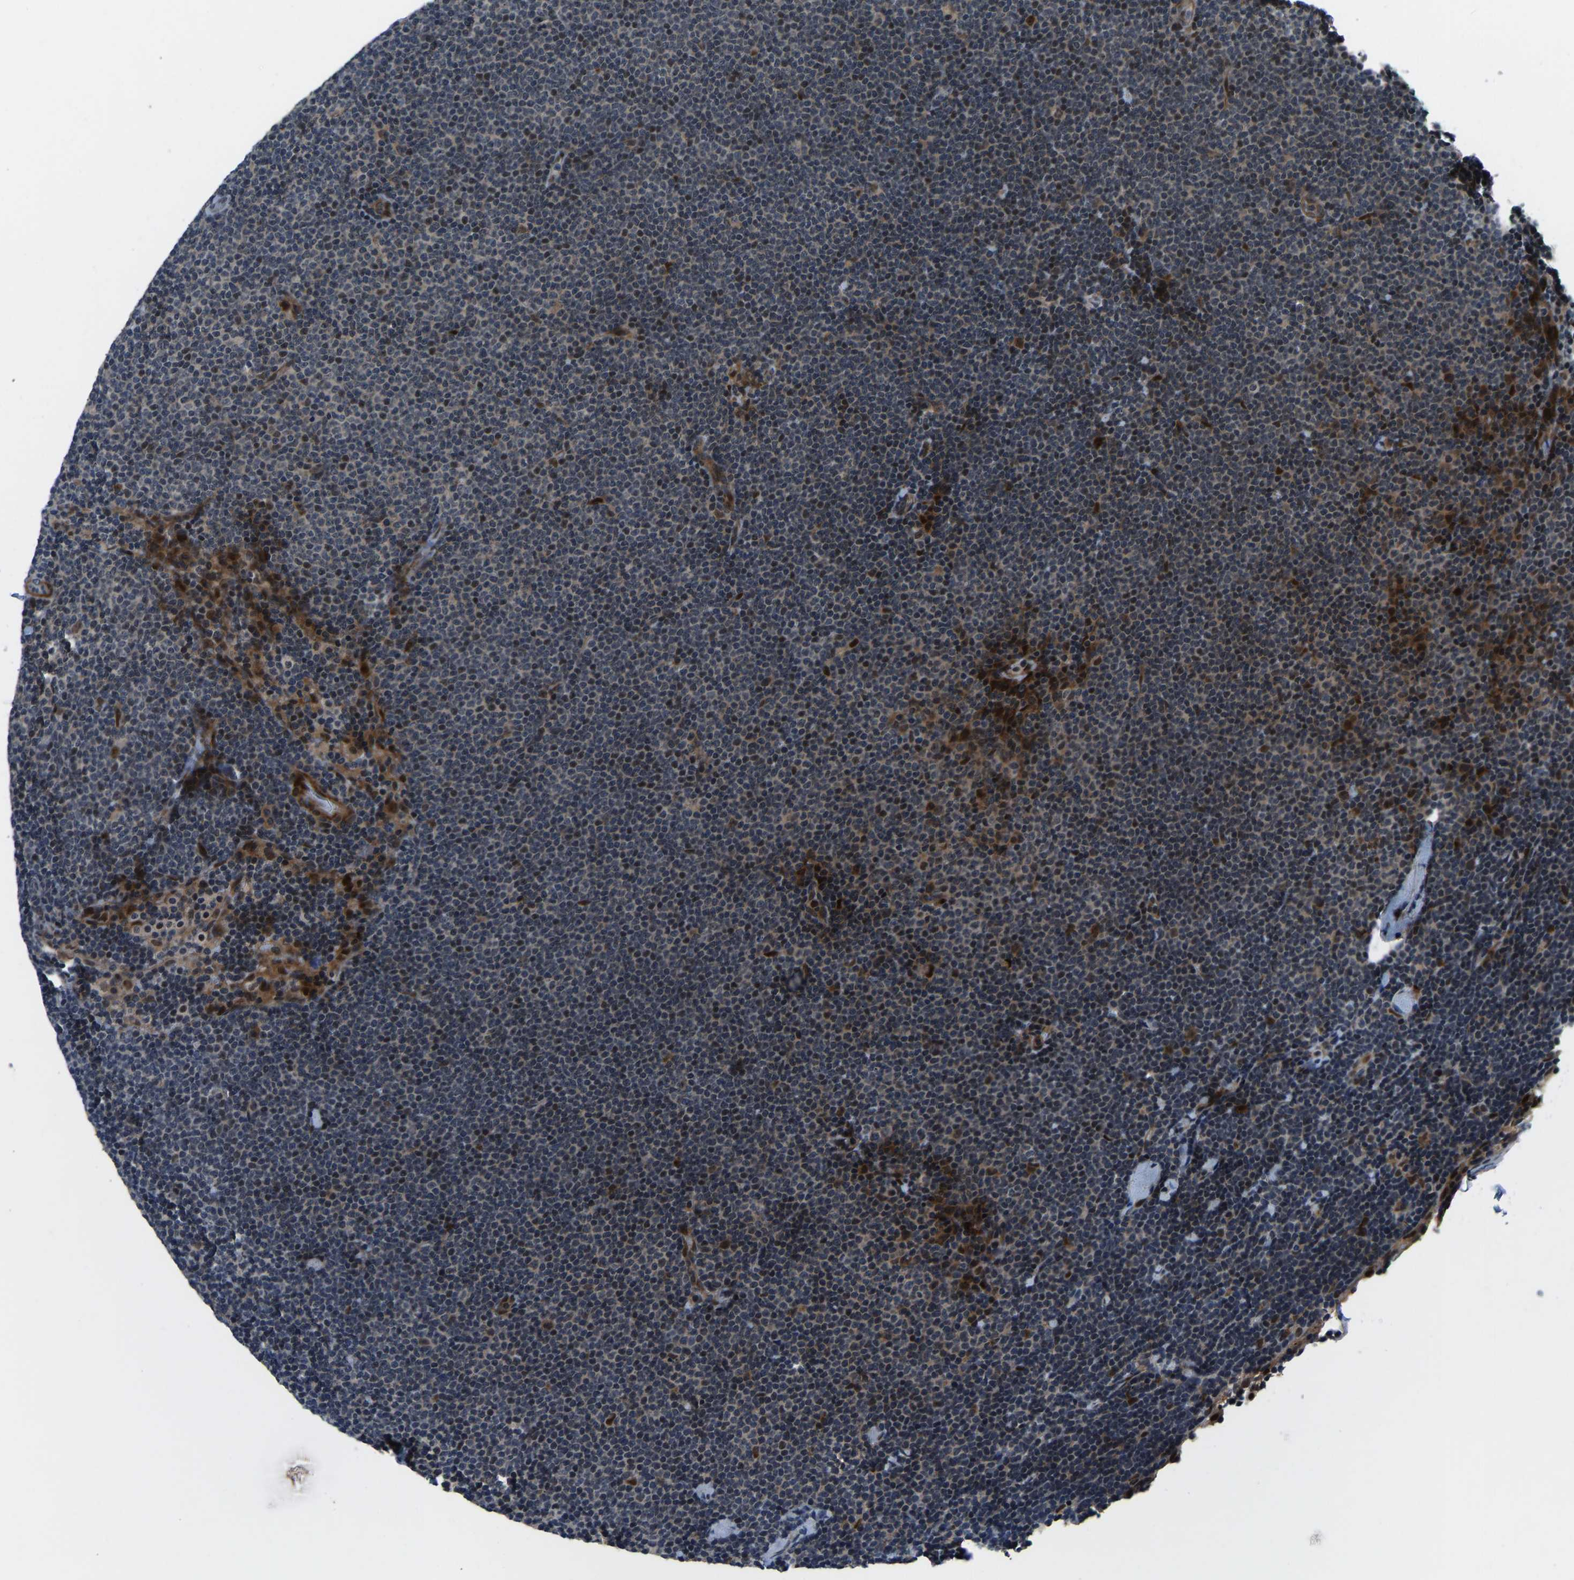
{"staining": {"intensity": "moderate", "quantity": "<25%", "location": "cytoplasmic/membranous,nuclear"}, "tissue": "lymphoma", "cell_type": "Tumor cells", "image_type": "cancer", "snomed": [{"axis": "morphology", "description": "Malignant lymphoma, non-Hodgkin's type, Low grade"}, {"axis": "topography", "description": "Lymph node"}], "caption": "A micrograph of human lymphoma stained for a protein exhibits moderate cytoplasmic/membranous and nuclear brown staining in tumor cells.", "gene": "RLIM", "patient": {"sex": "female", "age": 53}}